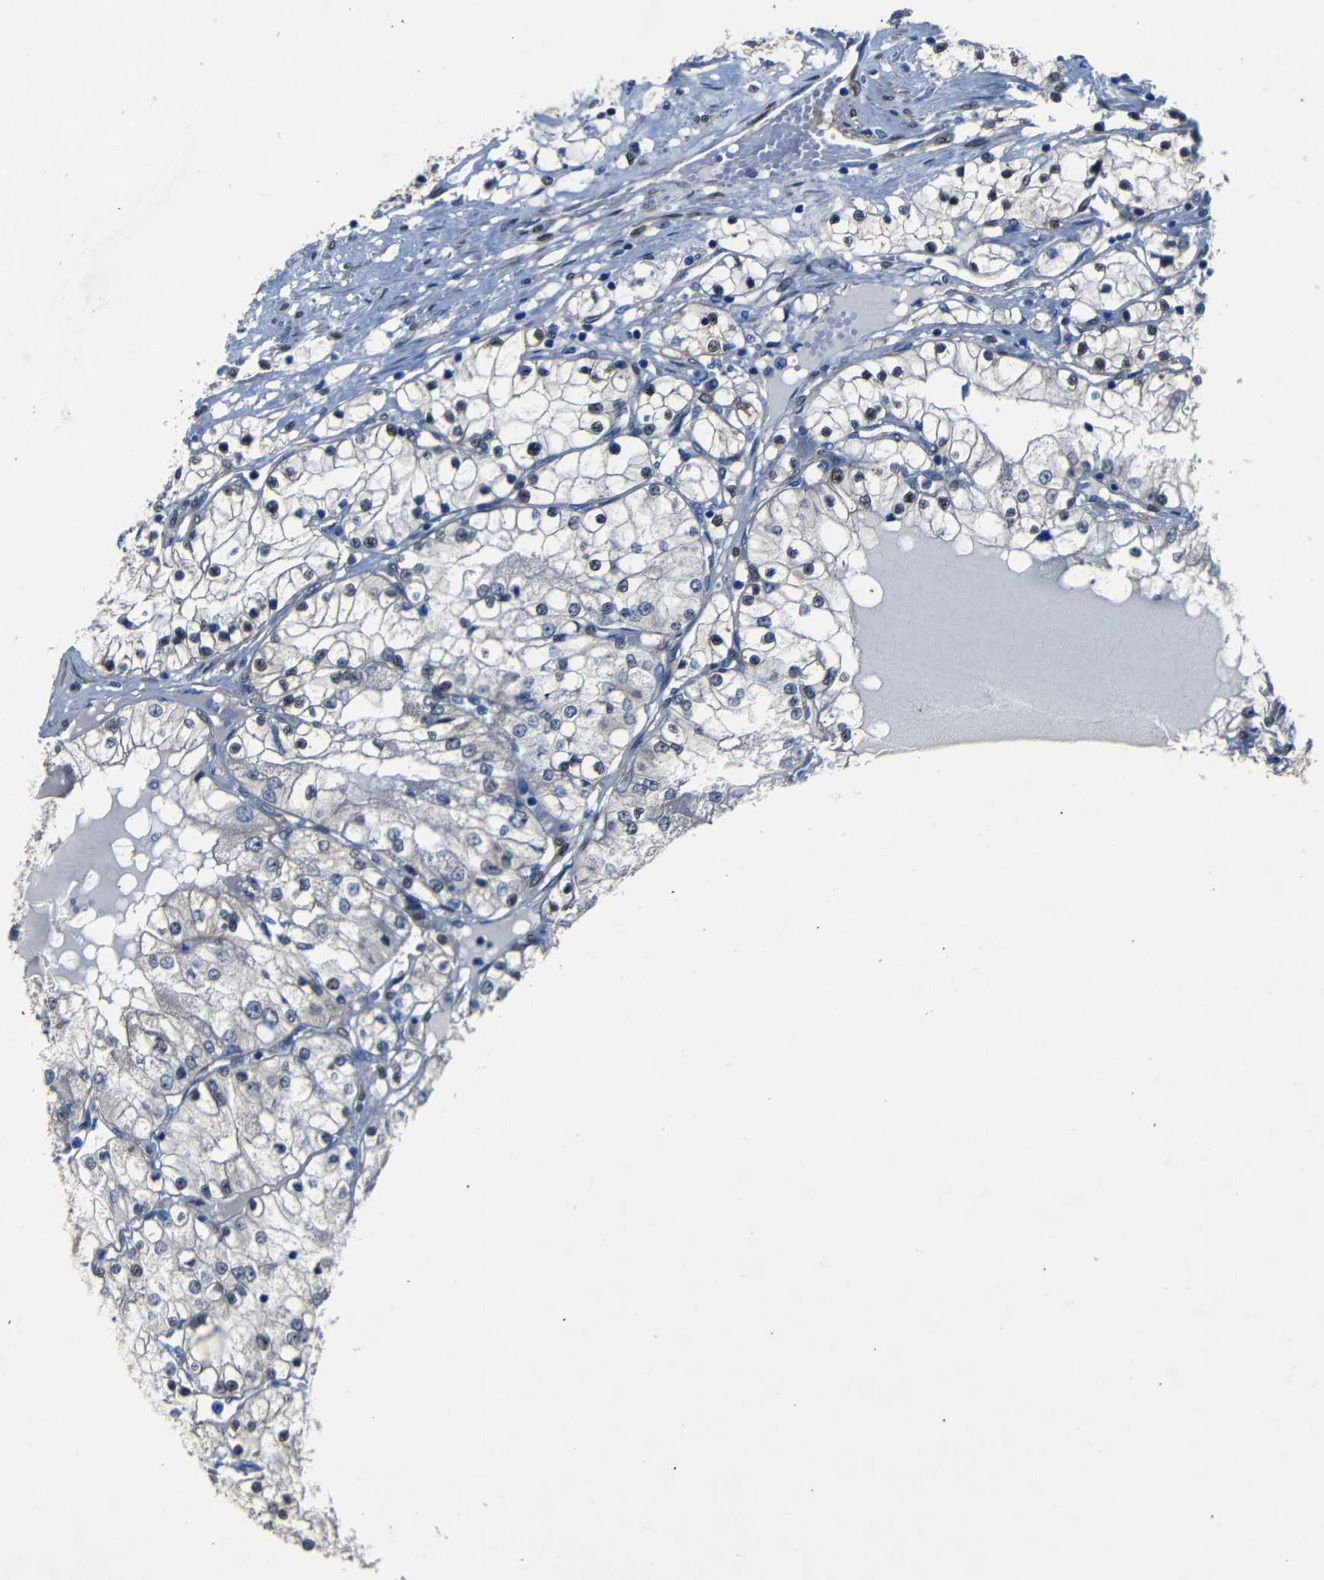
{"staining": {"intensity": "weak", "quantity": "<25%", "location": "nuclear"}, "tissue": "renal cancer", "cell_type": "Tumor cells", "image_type": "cancer", "snomed": [{"axis": "morphology", "description": "Adenocarcinoma, NOS"}, {"axis": "topography", "description": "Kidney"}], "caption": "IHC histopathology image of neoplastic tissue: human renal cancer (adenocarcinoma) stained with DAB (3,3'-diaminobenzidine) exhibits no significant protein positivity in tumor cells.", "gene": "YAP1", "patient": {"sex": "male", "age": 68}}